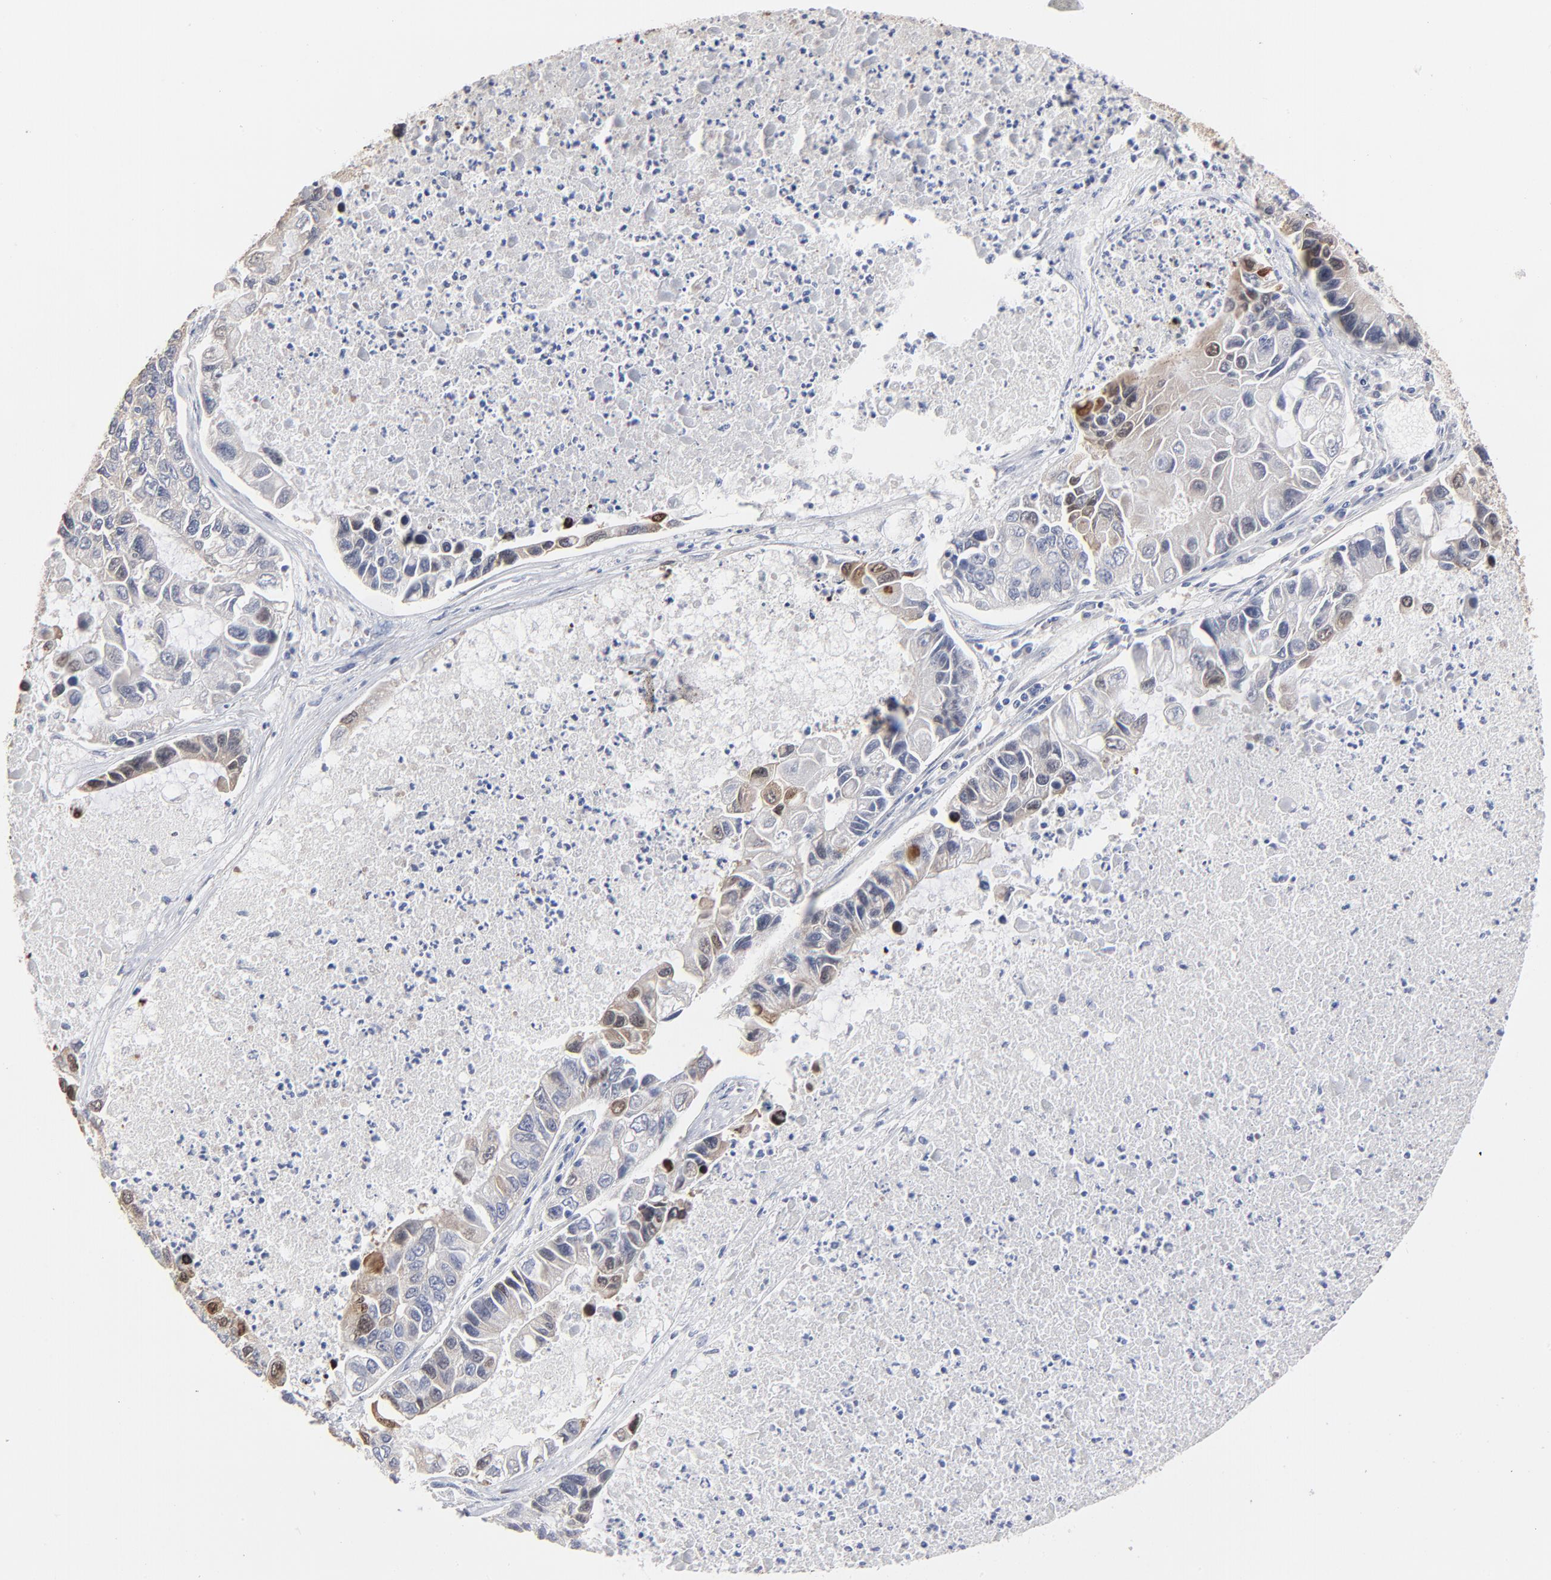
{"staining": {"intensity": "weak", "quantity": ">75%", "location": "cytoplasmic/membranous"}, "tissue": "lung cancer", "cell_type": "Tumor cells", "image_type": "cancer", "snomed": [{"axis": "morphology", "description": "Adenocarcinoma, NOS"}, {"axis": "topography", "description": "Lung"}], "caption": "Immunohistochemistry (DAB (3,3'-diaminobenzidine)) staining of human lung adenocarcinoma reveals weak cytoplasmic/membranous protein expression in approximately >75% of tumor cells. (IHC, brightfield microscopy, high magnification).", "gene": "DNAL4", "patient": {"sex": "female", "age": 51}}